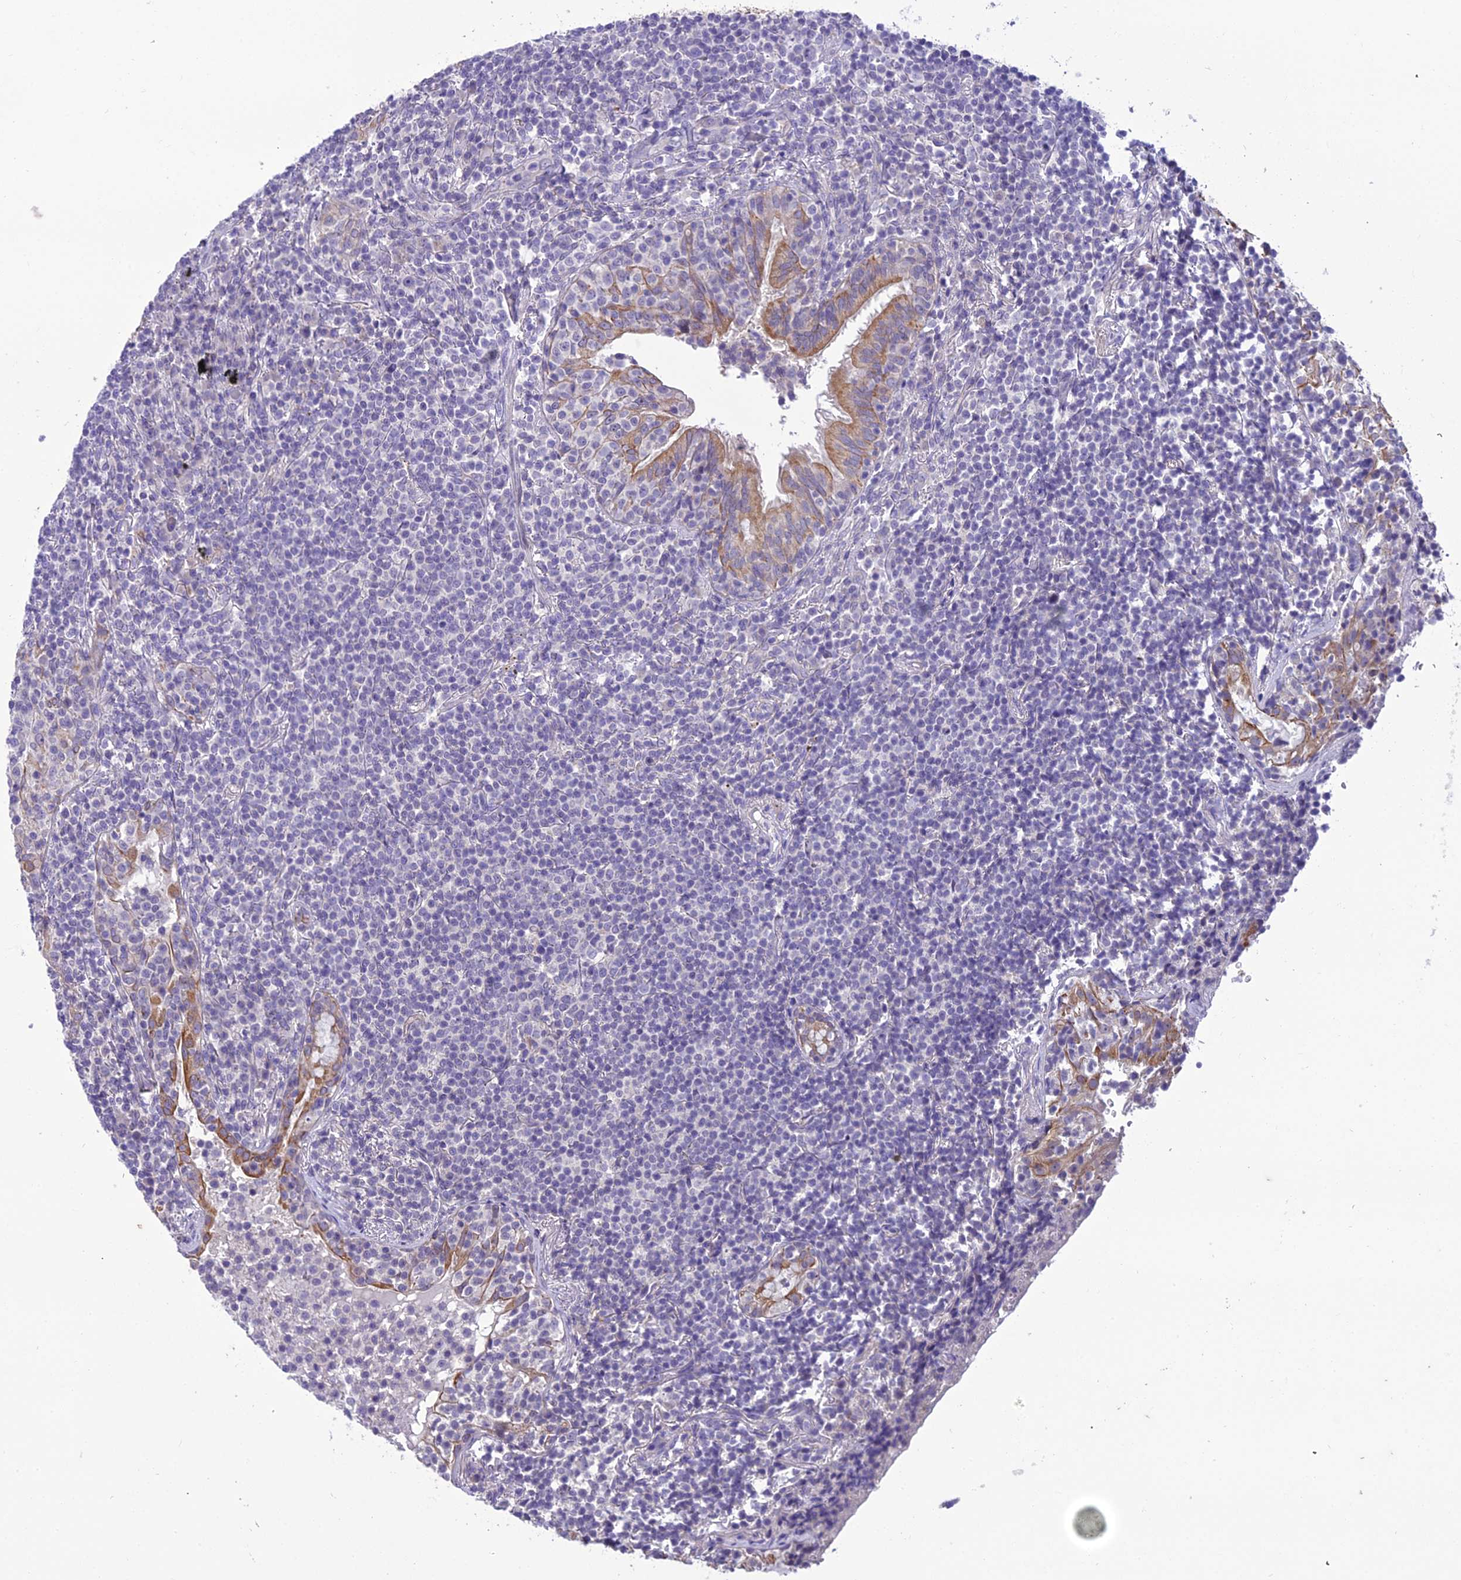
{"staining": {"intensity": "negative", "quantity": "none", "location": "none"}, "tissue": "lymphoma", "cell_type": "Tumor cells", "image_type": "cancer", "snomed": [{"axis": "morphology", "description": "Malignant lymphoma, non-Hodgkin's type, Low grade"}, {"axis": "topography", "description": "Lung"}], "caption": "Photomicrograph shows no protein positivity in tumor cells of lymphoma tissue. (Brightfield microscopy of DAB (3,3'-diaminobenzidine) immunohistochemistry at high magnification).", "gene": "SCRT1", "patient": {"sex": "female", "age": 71}}